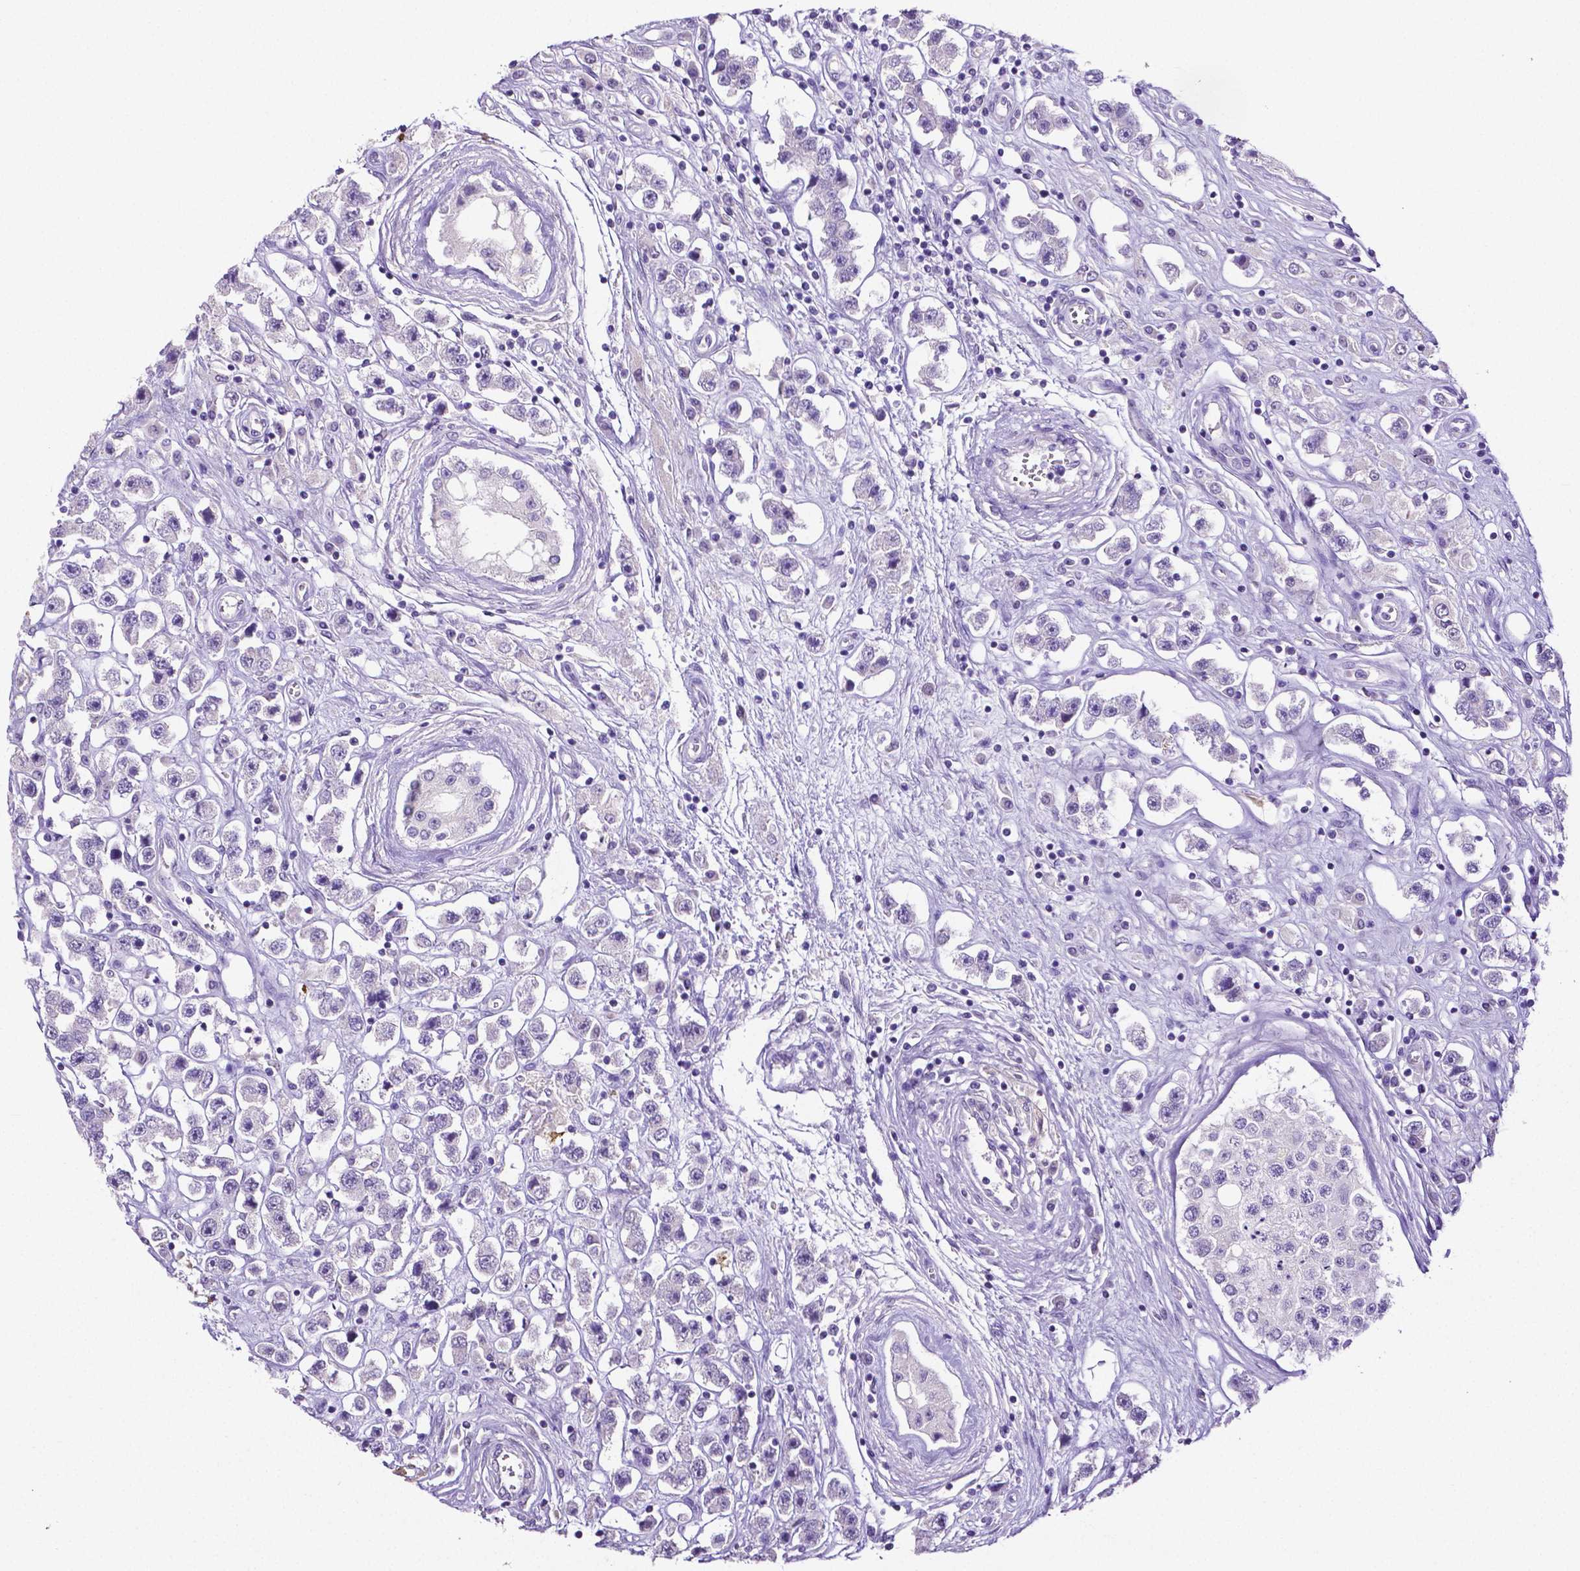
{"staining": {"intensity": "negative", "quantity": "none", "location": "none"}, "tissue": "testis cancer", "cell_type": "Tumor cells", "image_type": "cancer", "snomed": [{"axis": "morphology", "description": "Seminoma, NOS"}, {"axis": "topography", "description": "Testis"}], "caption": "A photomicrograph of human testis cancer (seminoma) is negative for staining in tumor cells.", "gene": "MMP9", "patient": {"sex": "male", "age": 45}}